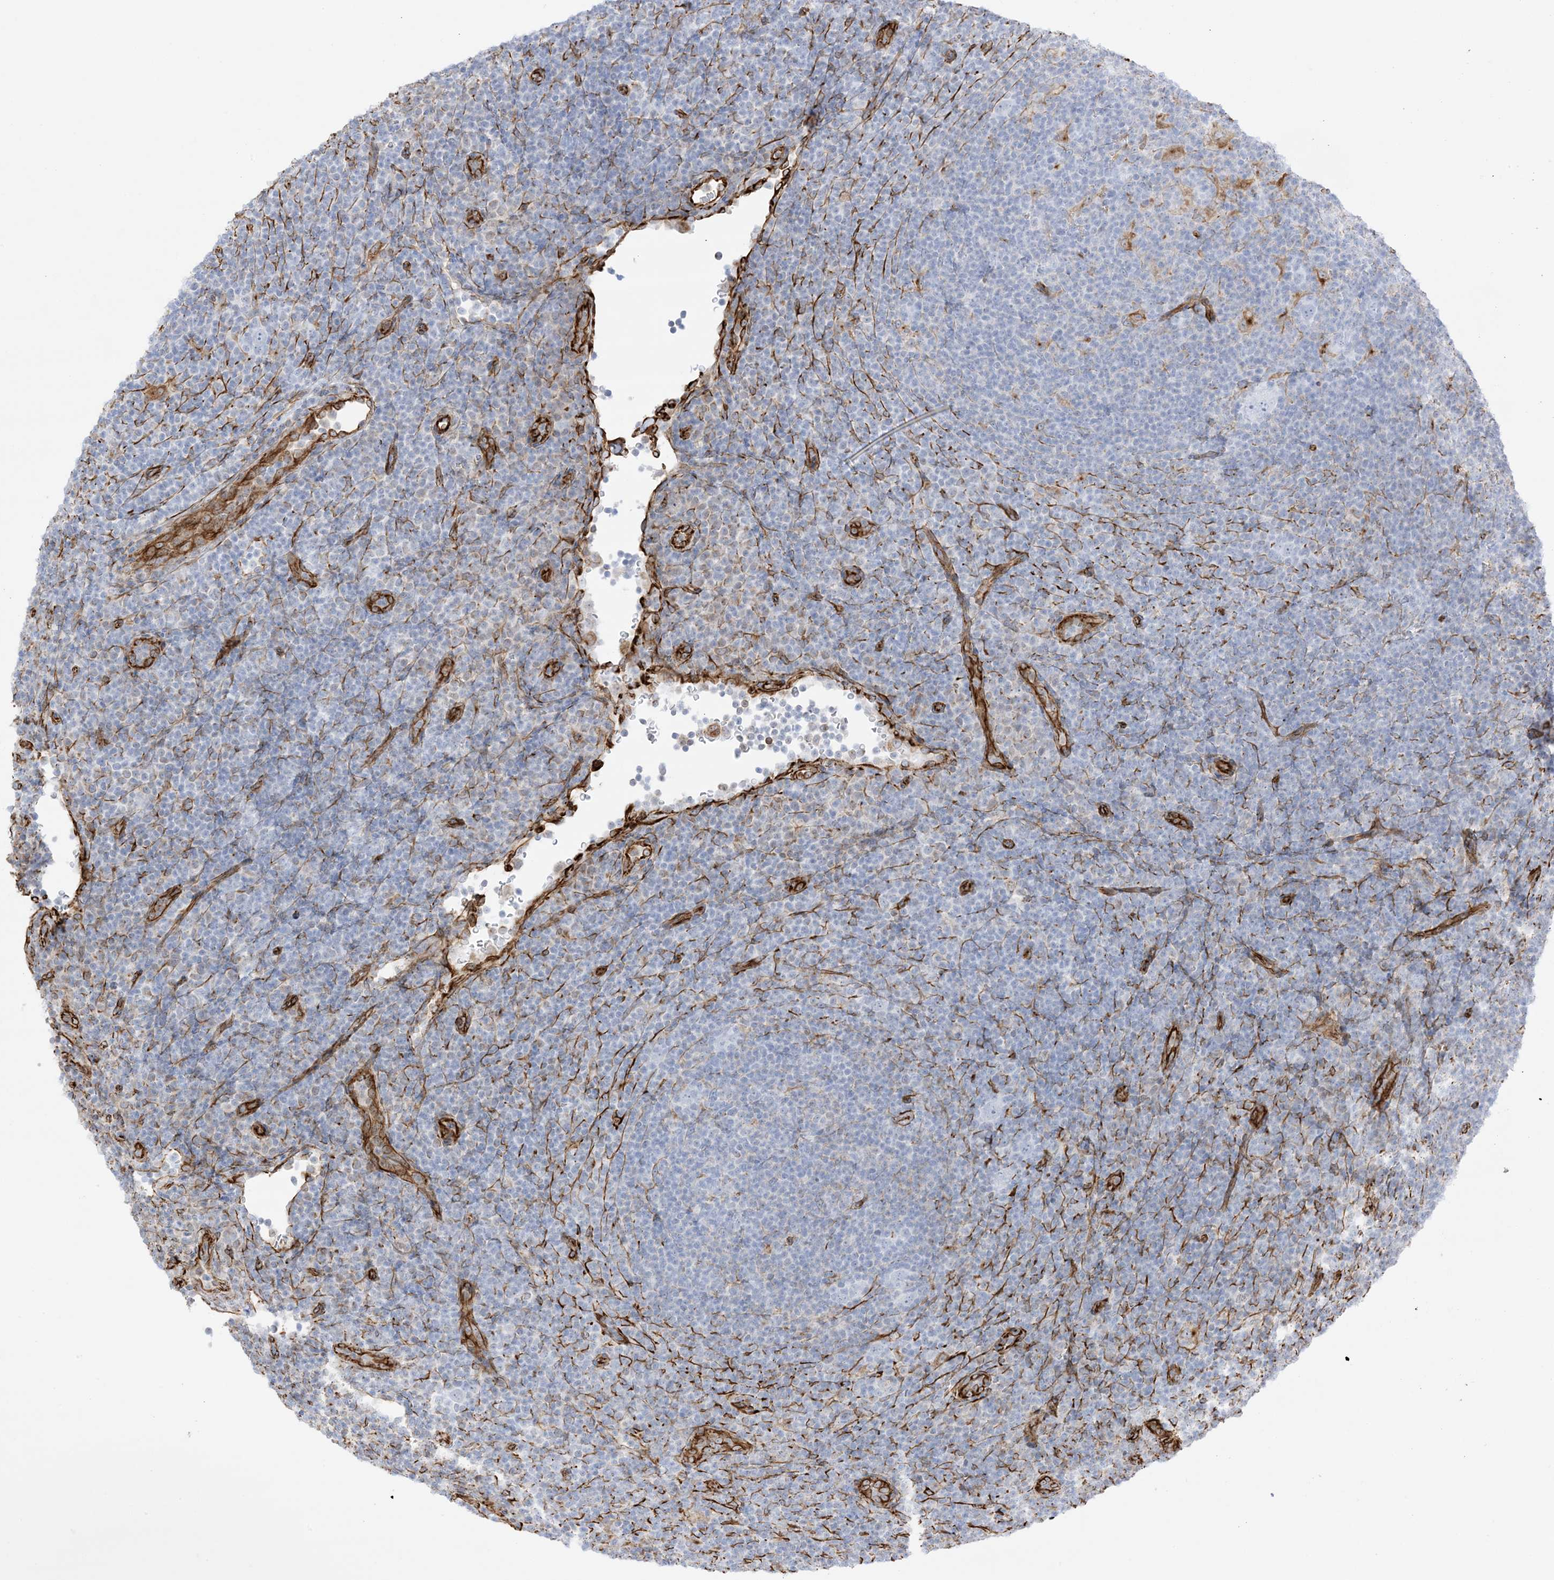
{"staining": {"intensity": "negative", "quantity": "none", "location": "none"}, "tissue": "lymphoma", "cell_type": "Tumor cells", "image_type": "cancer", "snomed": [{"axis": "morphology", "description": "Hodgkin's disease, NOS"}, {"axis": "topography", "description": "Lymph node"}], "caption": "A high-resolution image shows immunohistochemistry staining of Hodgkin's disease, which reveals no significant expression in tumor cells.", "gene": "PID1", "patient": {"sex": "female", "age": 57}}